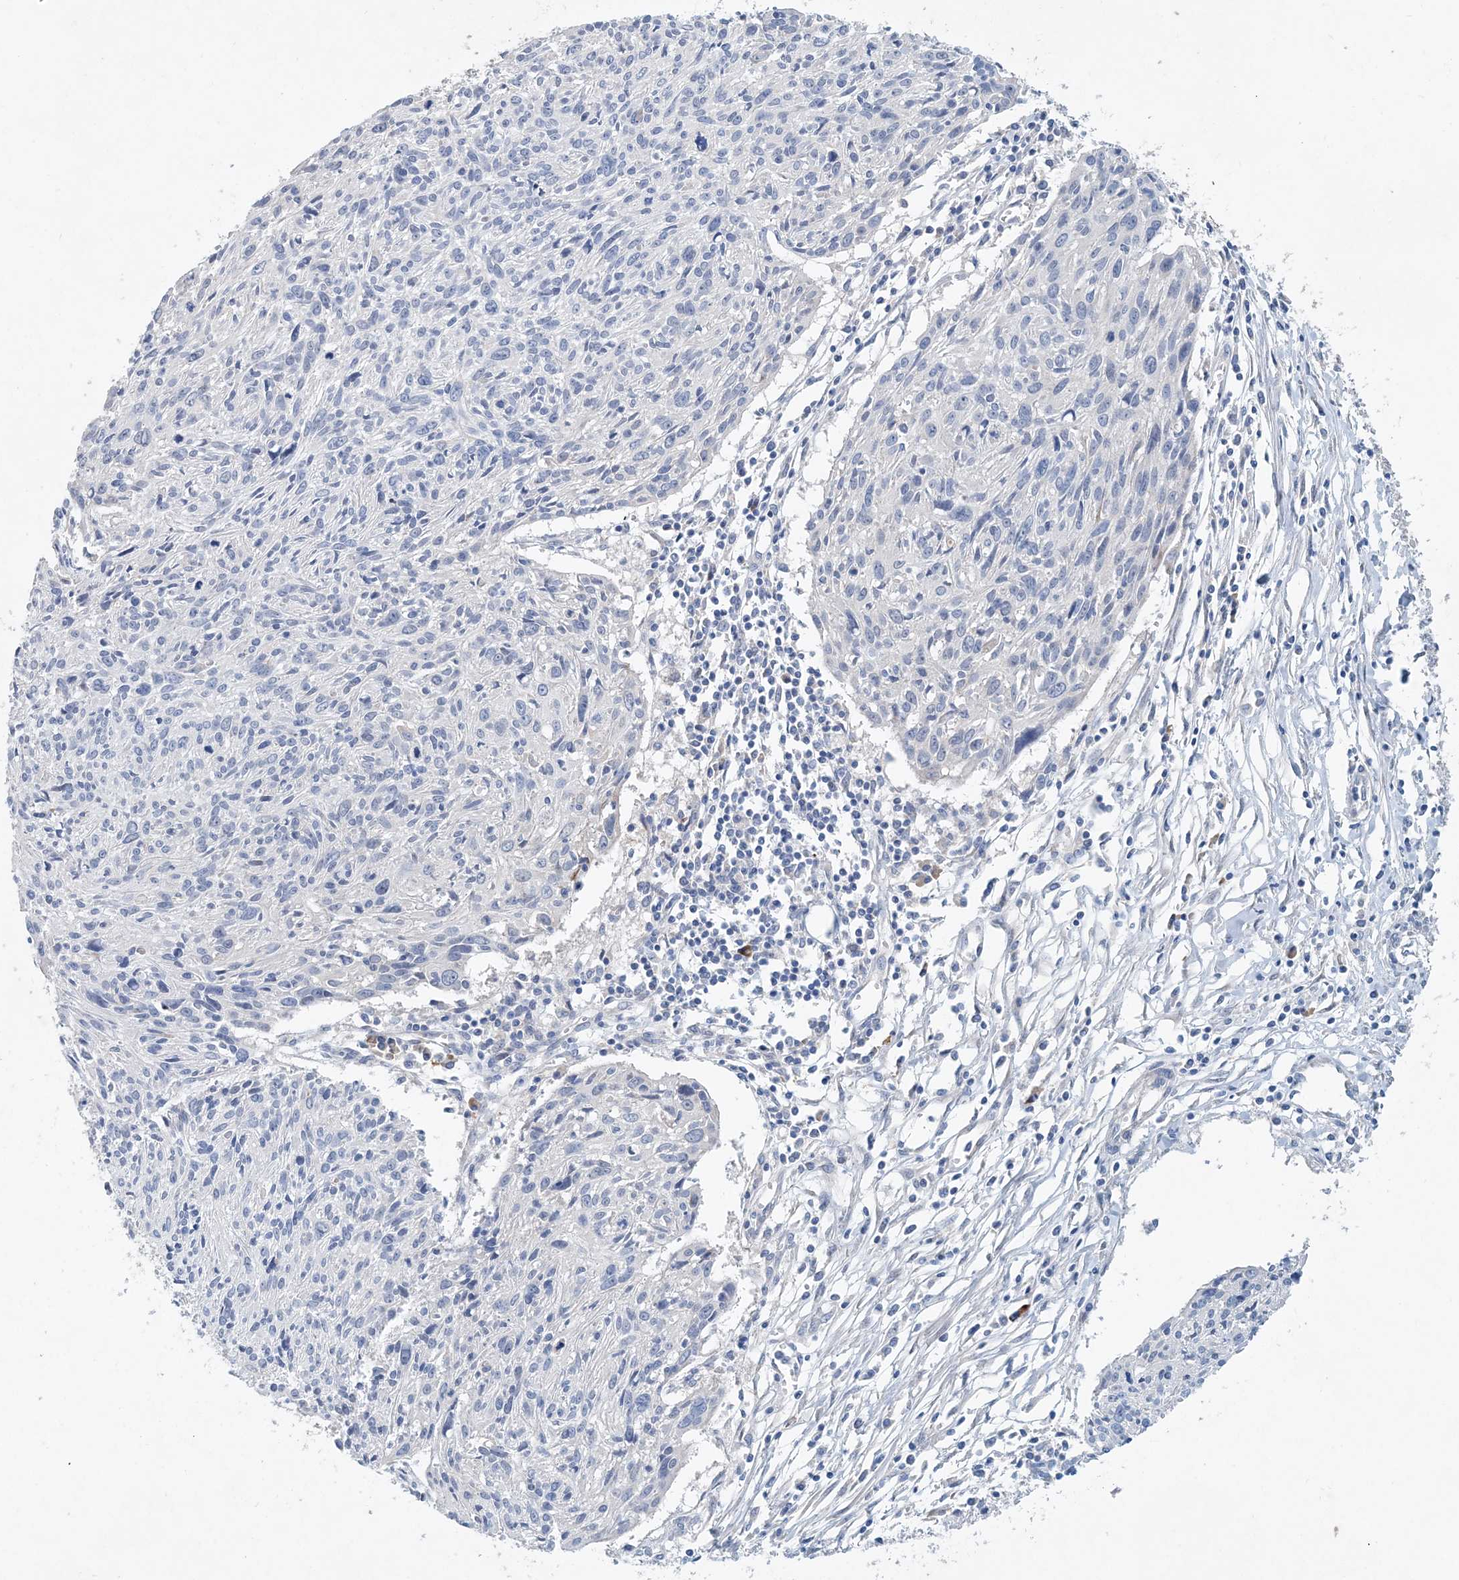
{"staining": {"intensity": "negative", "quantity": "none", "location": "none"}, "tissue": "cervical cancer", "cell_type": "Tumor cells", "image_type": "cancer", "snomed": [{"axis": "morphology", "description": "Squamous cell carcinoma, NOS"}, {"axis": "topography", "description": "Cervix"}], "caption": "Immunohistochemistry (IHC) photomicrograph of human cervical cancer stained for a protein (brown), which exhibits no positivity in tumor cells. The staining is performed using DAB brown chromogen with nuclei counter-stained in using hematoxylin.", "gene": "PFN2", "patient": {"sex": "female", "age": 51}}